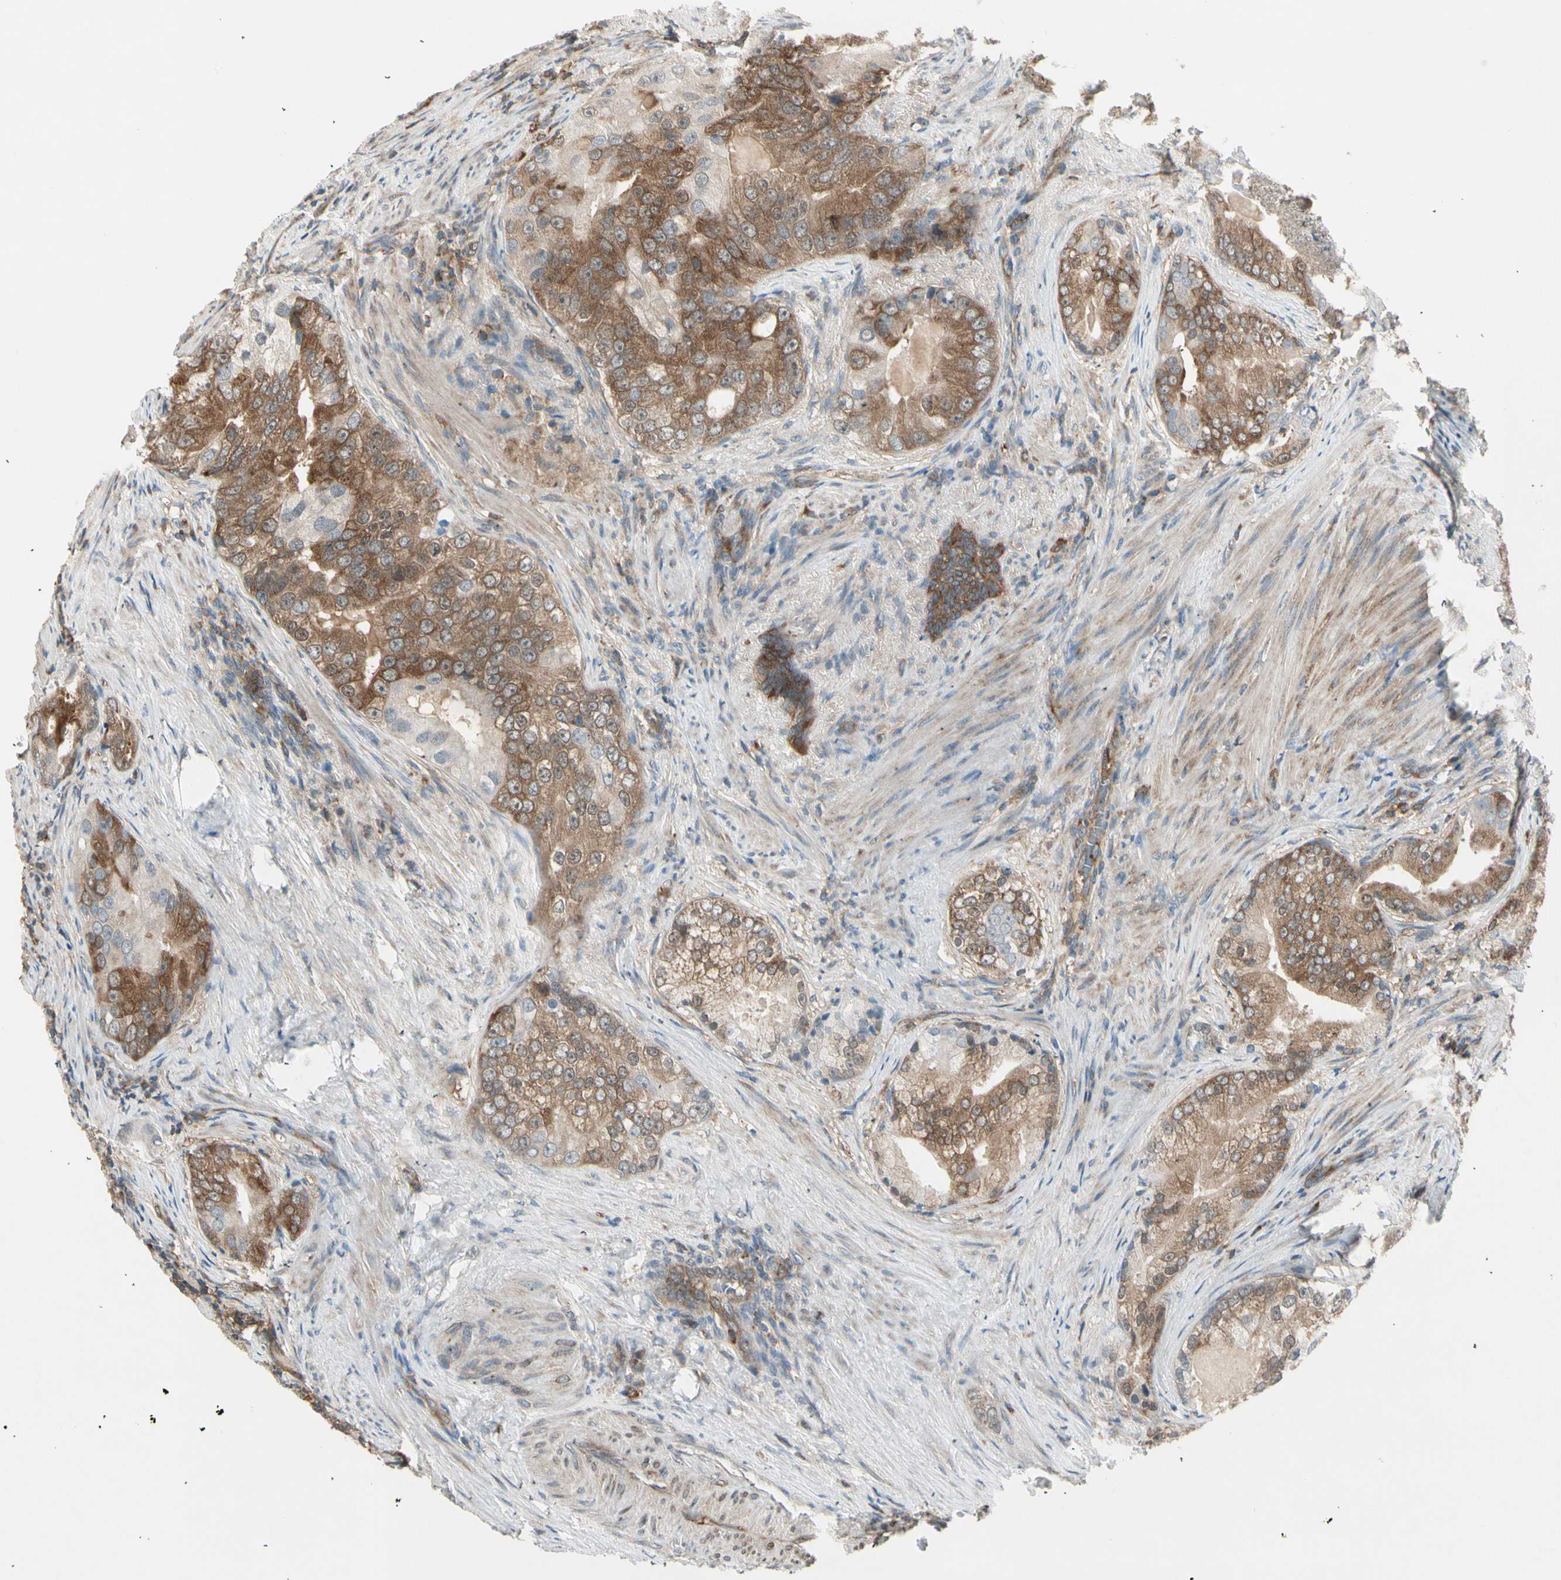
{"staining": {"intensity": "moderate", "quantity": ">75%", "location": "cytoplasmic/membranous"}, "tissue": "prostate cancer", "cell_type": "Tumor cells", "image_type": "cancer", "snomed": [{"axis": "morphology", "description": "Adenocarcinoma, High grade"}, {"axis": "topography", "description": "Prostate"}], "caption": "Immunohistochemical staining of prostate high-grade adenocarcinoma reveals moderate cytoplasmic/membranous protein expression in approximately >75% of tumor cells.", "gene": "OXSR1", "patient": {"sex": "male", "age": 66}}